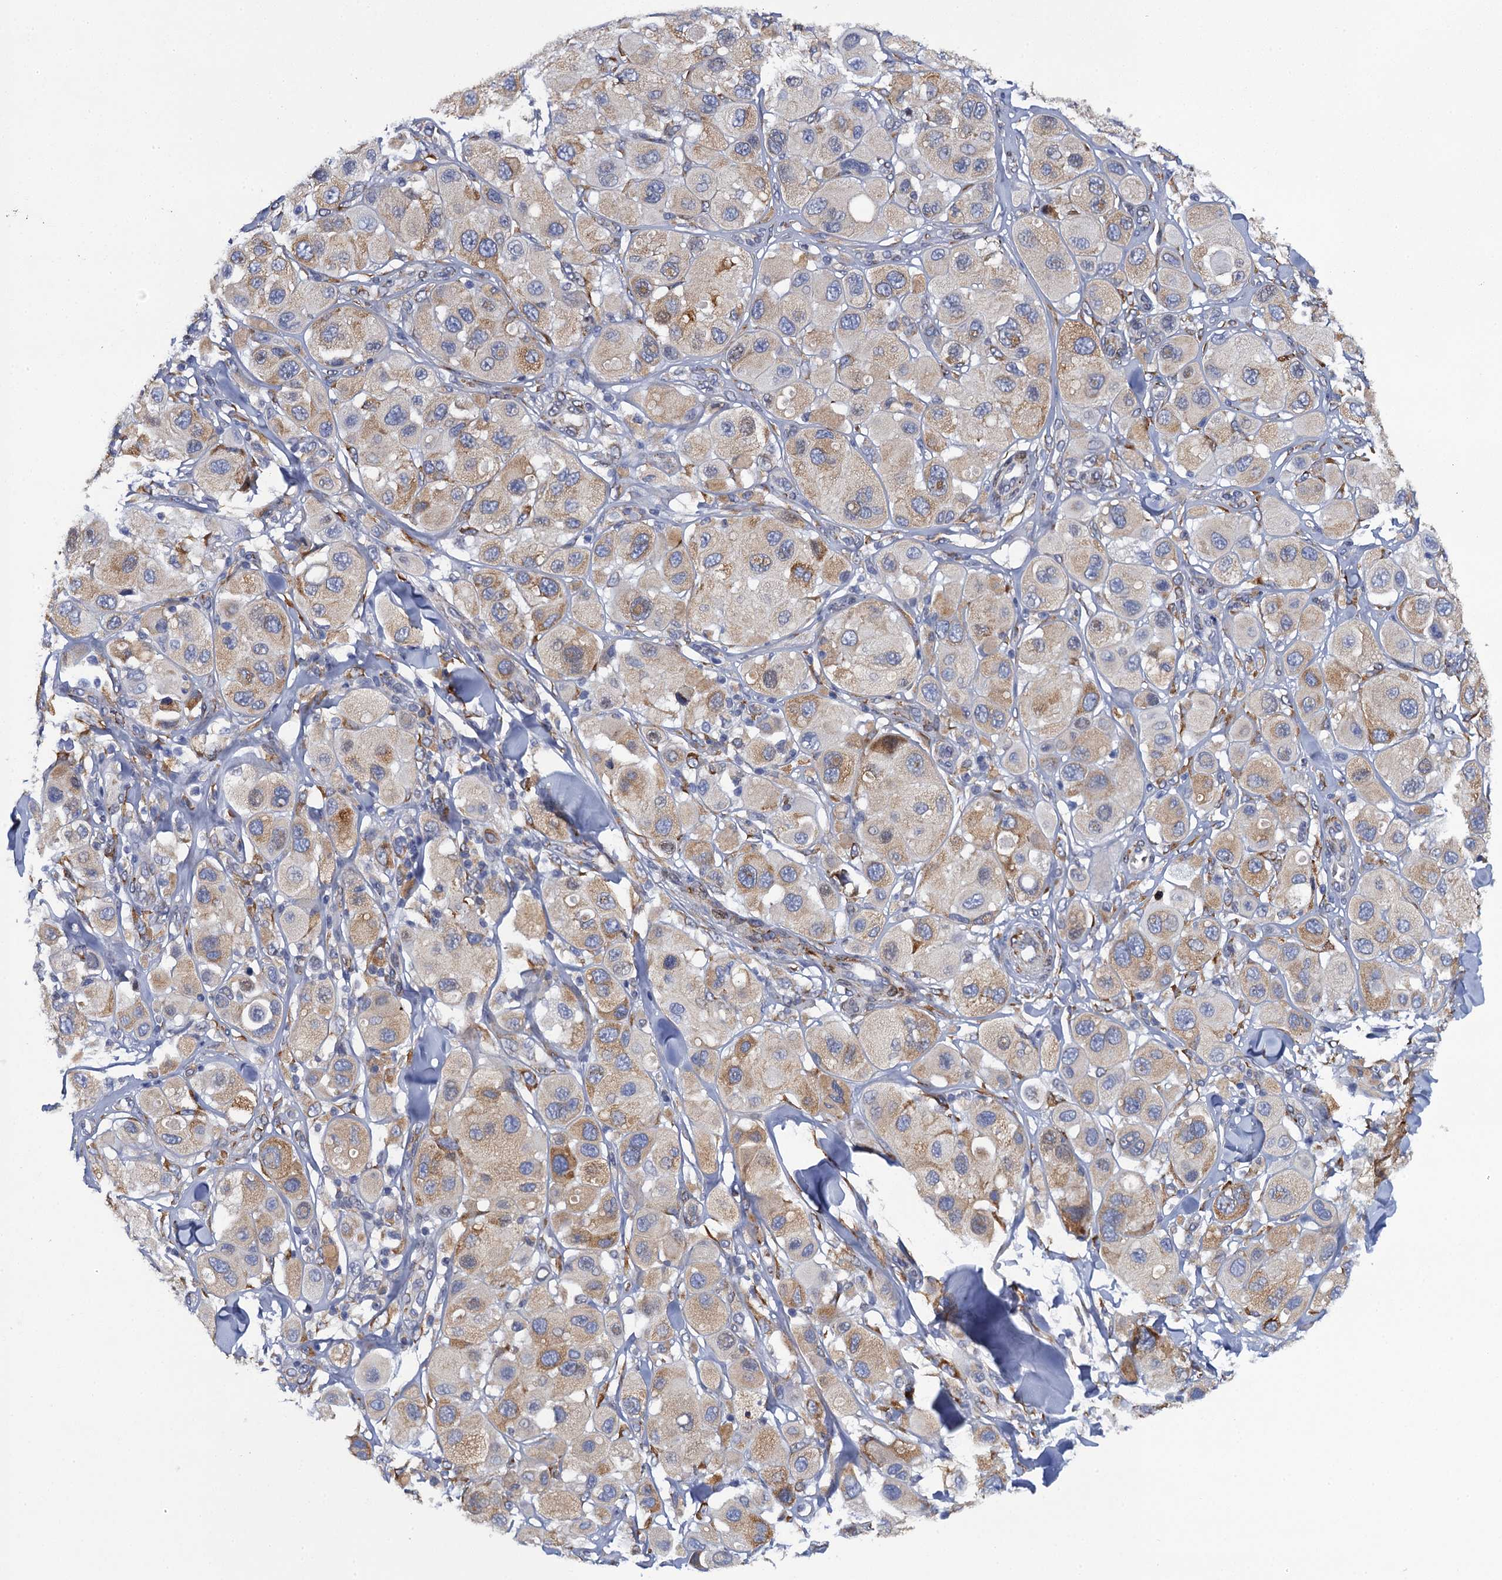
{"staining": {"intensity": "weak", "quantity": "25%-75%", "location": "cytoplasmic/membranous"}, "tissue": "melanoma", "cell_type": "Tumor cells", "image_type": "cancer", "snomed": [{"axis": "morphology", "description": "Malignant melanoma, Metastatic site"}, {"axis": "topography", "description": "Skin"}], "caption": "Tumor cells exhibit low levels of weak cytoplasmic/membranous positivity in about 25%-75% of cells in melanoma.", "gene": "POGLUT3", "patient": {"sex": "male", "age": 41}}